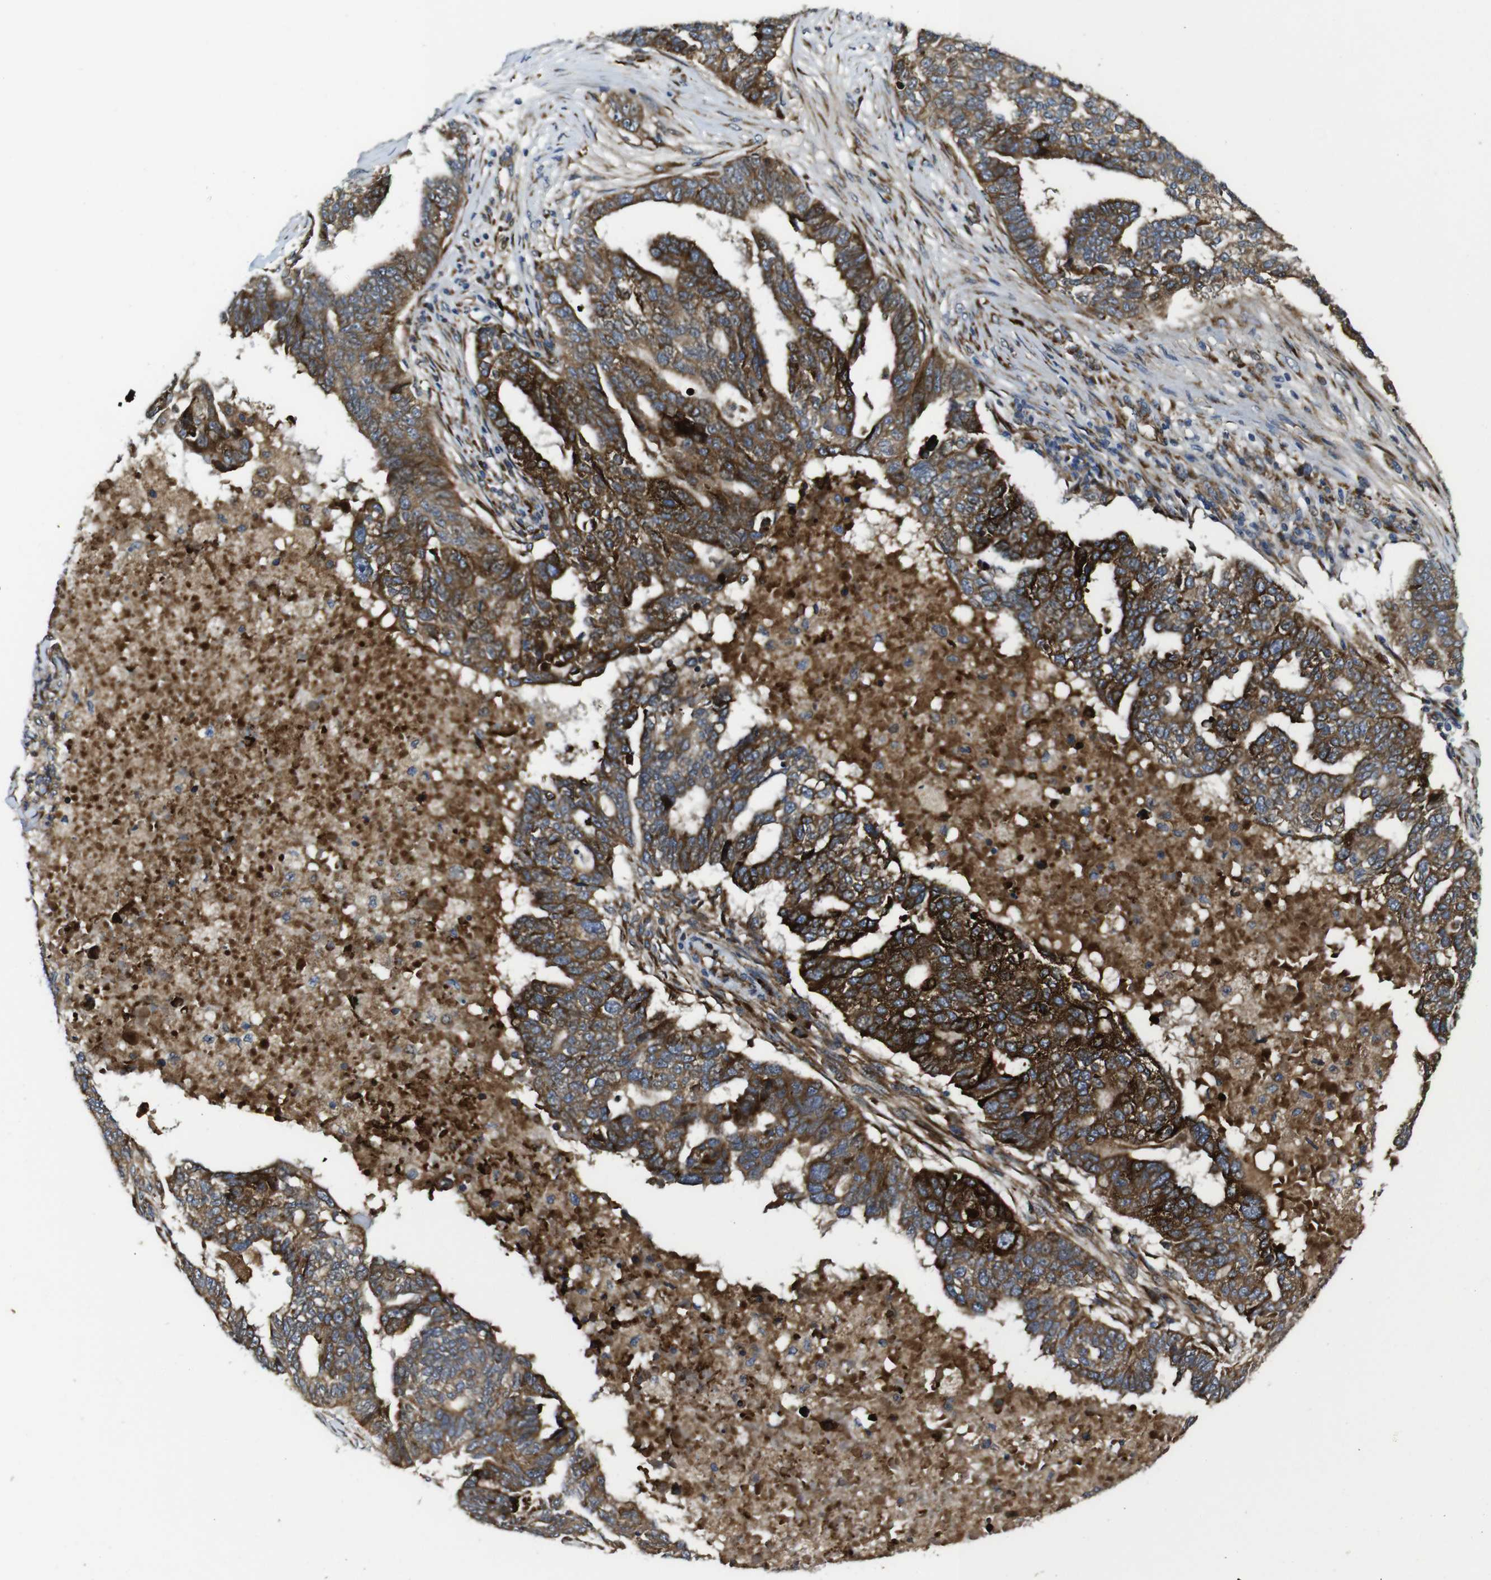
{"staining": {"intensity": "strong", "quantity": ">75%", "location": "cytoplasmic/membranous"}, "tissue": "ovarian cancer", "cell_type": "Tumor cells", "image_type": "cancer", "snomed": [{"axis": "morphology", "description": "Cystadenocarcinoma, serous, NOS"}, {"axis": "topography", "description": "Ovary"}], "caption": "There is high levels of strong cytoplasmic/membranous staining in tumor cells of ovarian serous cystadenocarcinoma, as demonstrated by immunohistochemical staining (brown color).", "gene": "UBE2G2", "patient": {"sex": "female", "age": 59}}